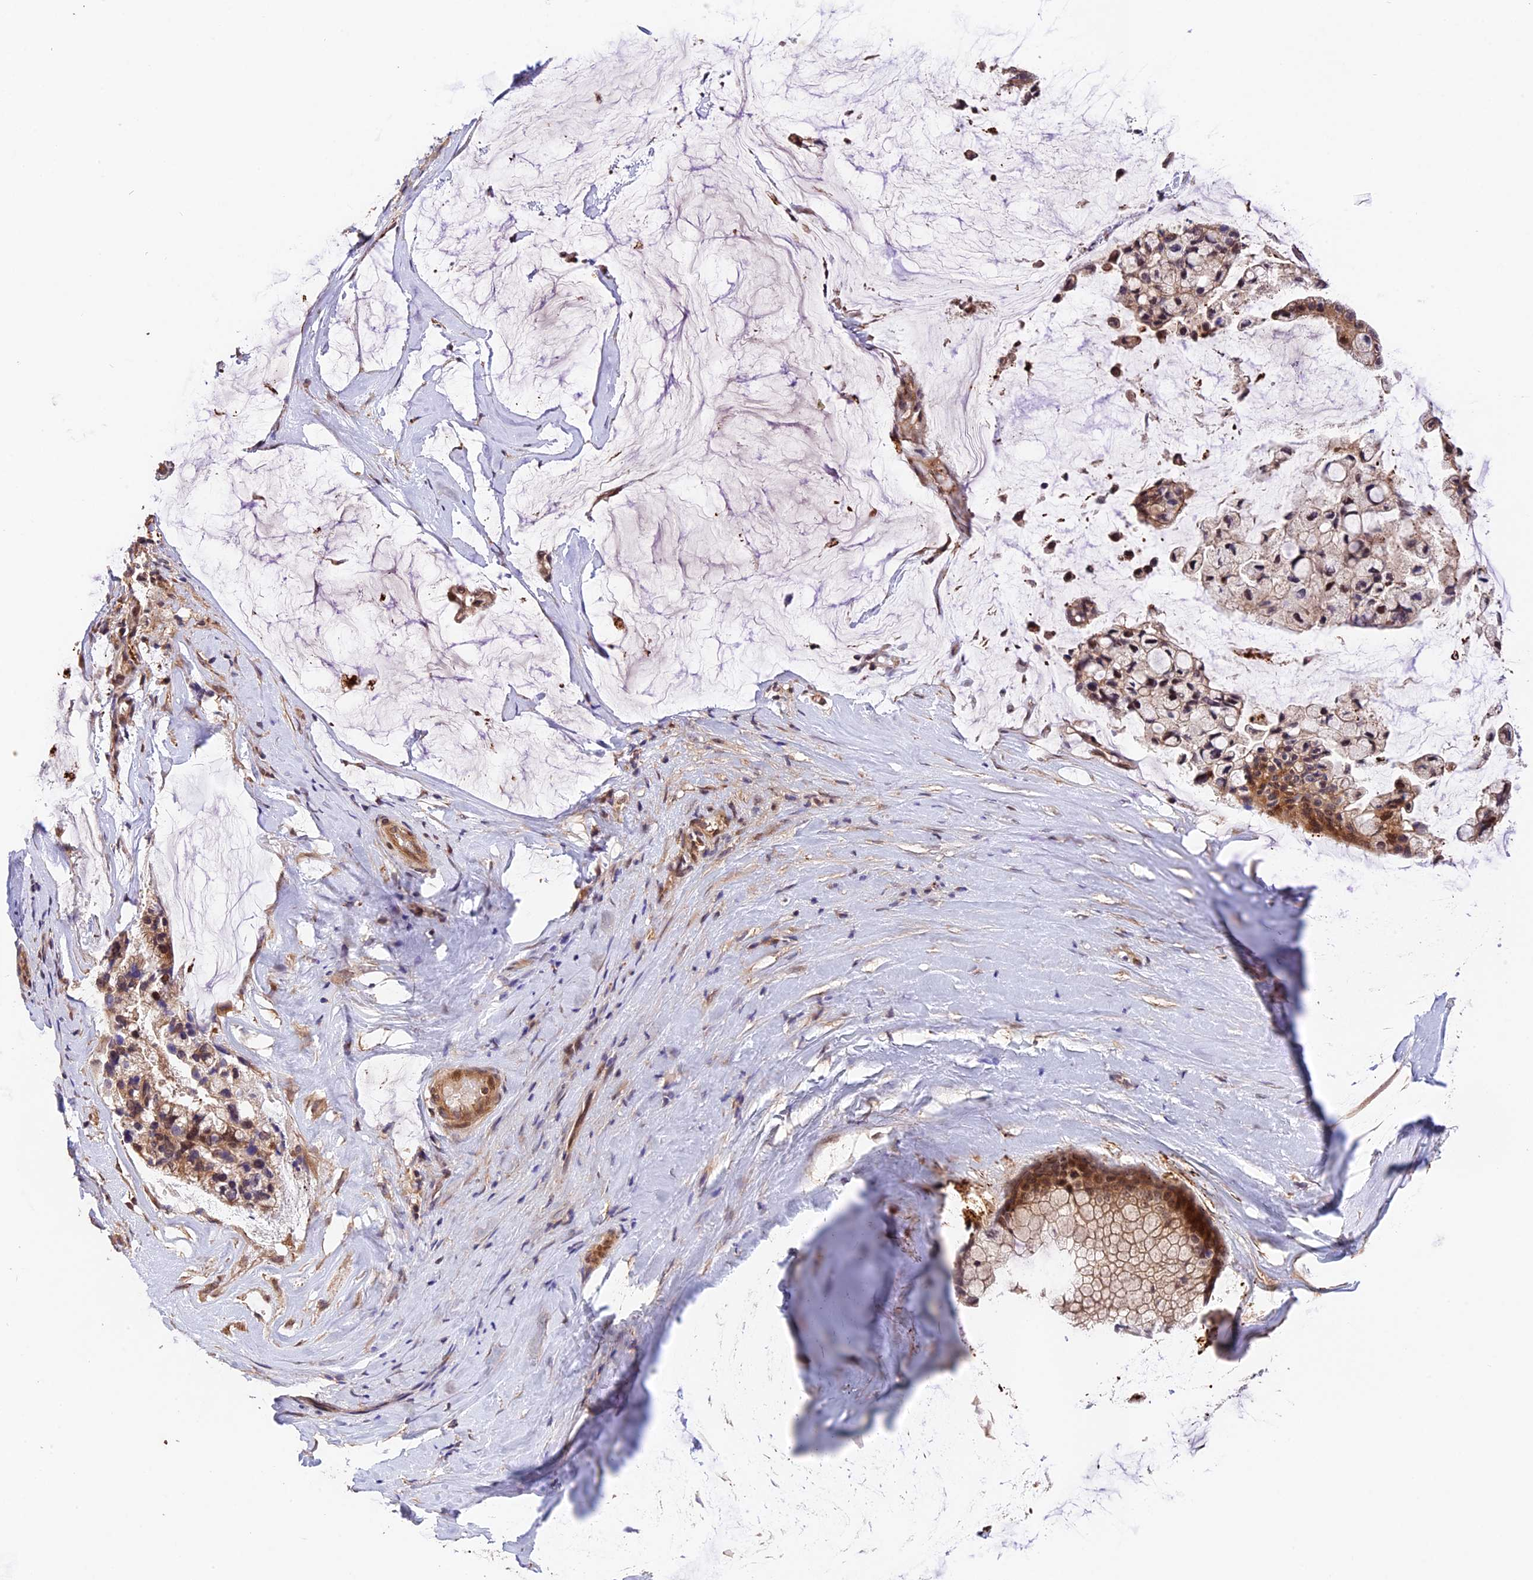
{"staining": {"intensity": "moderate", "quantity": ">75%", "location": "cytoplasmic/membranous,nuclear"}, "tissue": "ovarian cancer", "cell_type": "Tumor cells", "image_type": "cancer", "snomed": [{"axis": "morphology", "description": "Cystadenocarcinoma, mucinous, NOS"}, {"axis": "topography", "description": "Ovary"}], "caption": "A micrograph showing moderate cytoplasmic/membranous and nuclear staining in approximately >75% of tumor cells in mucinous cystadenocarcinoma (ovarian), as visualized by brown immunohistochemical staining.", "gene": "CACNA1H", "patient": {"sex": "female", "age": 39}}